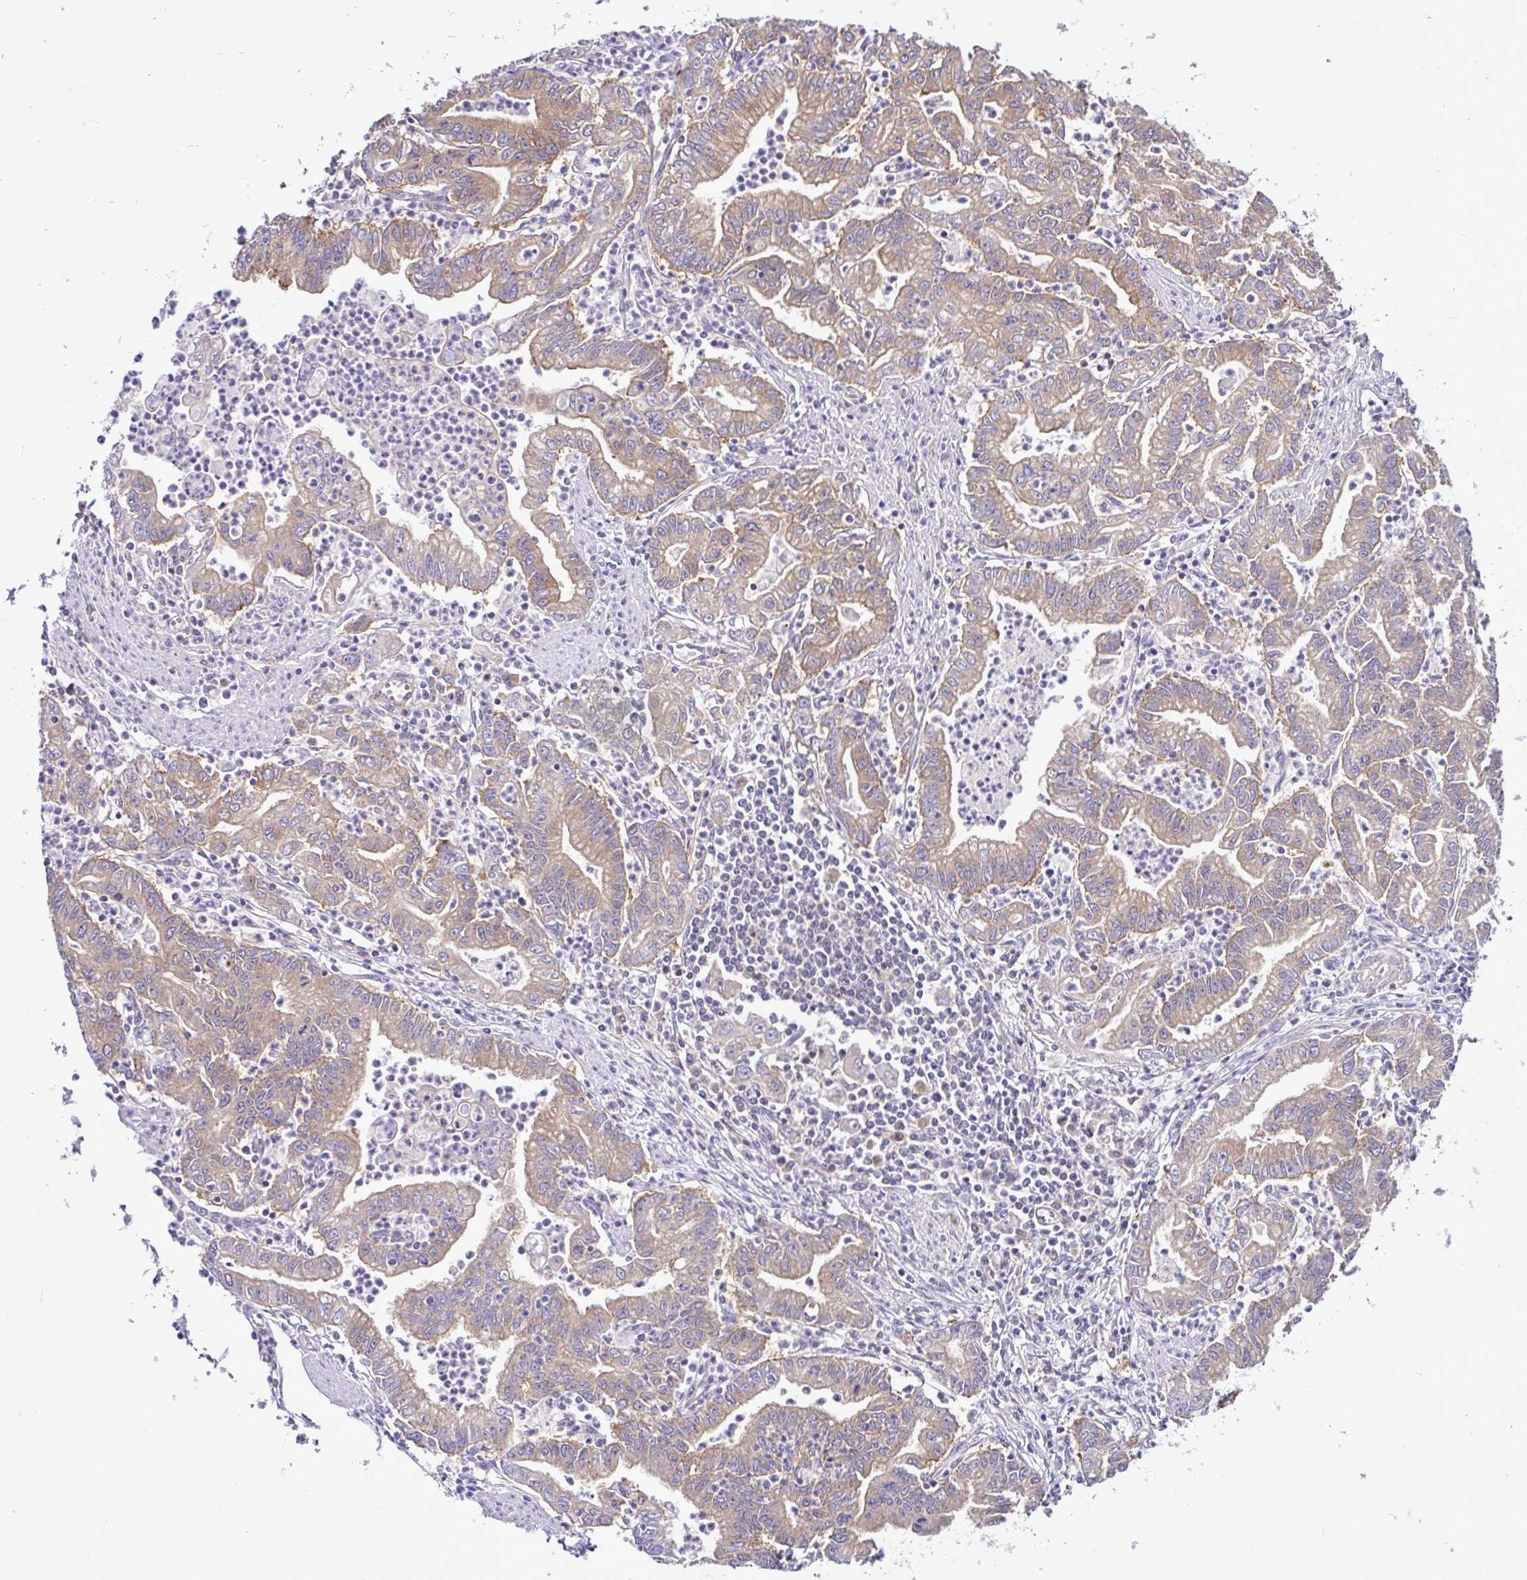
{"staining": {"intensity": "moderate", "quantity": ">75%", "location": "cytoplasmic/membranous"}, "tissue": "stomach cancer", "cell_type": "Tumor cells", "image_type": "cancer", "snomed": [{"axis": "morphology", "description": "Adenocarcinoma, NOS"}, {"axis": "topography", "description": "Stomach, upper"}], "caption": "Moderate cytoplasmic/membranous staining is appreciated in about >75% of tumor cells in adenocarcinoma (stomach).", "gene": "LARS1", "patient": {"sex": "female", "age": 79}}